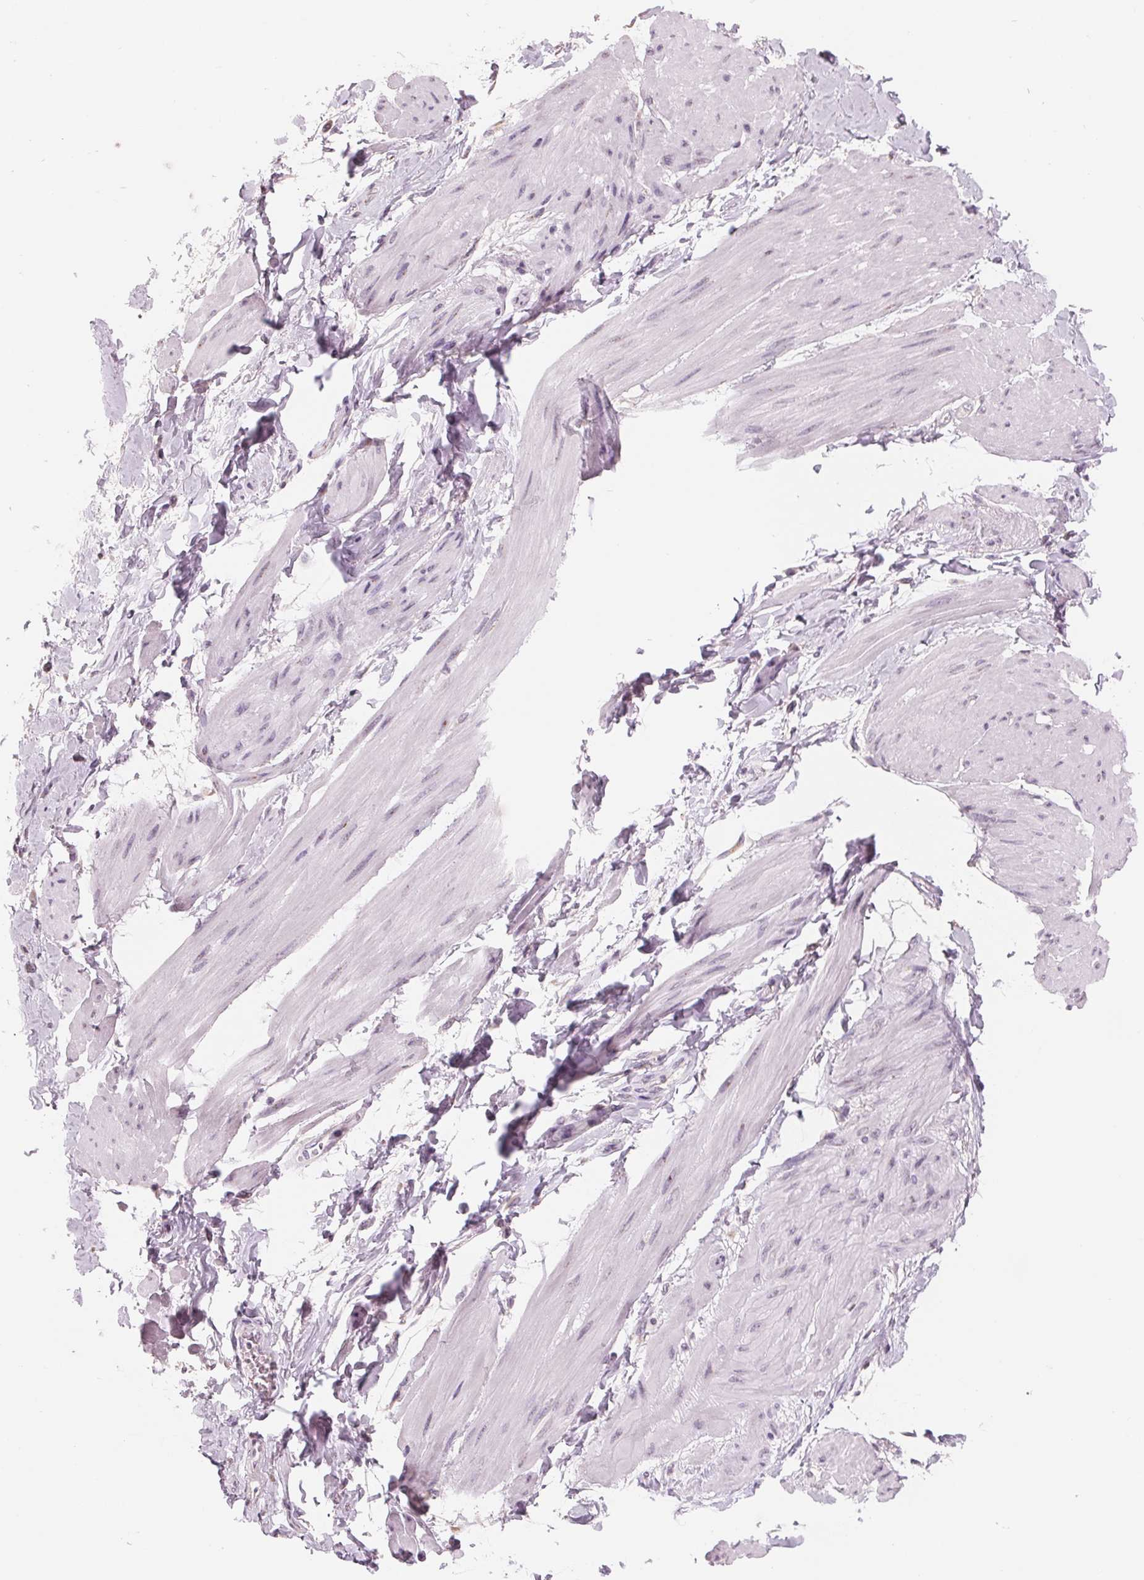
{"staining": {"intensity": "negative", "quantity": "none", "location": "none"}, "tissue": "adipose tissue", "cell_type": "Adipocytes", "image_type": "normal", "snomed": [{"axis": "morphology", "description": "Normal tissue, NOS"}, {"axis": "topography", "description": "Urinary bladder"}, {"axis": "topography", "description": "Peripheral nerve tissue"}], "caption": "Immunohistochemistry micrograph of normal adipose tissue: human adipose tissue stained with DAB shows no significant protein expression in adipocytes.", "gene": "IL9R", "patient": {"sex": "female", "age": 60}}